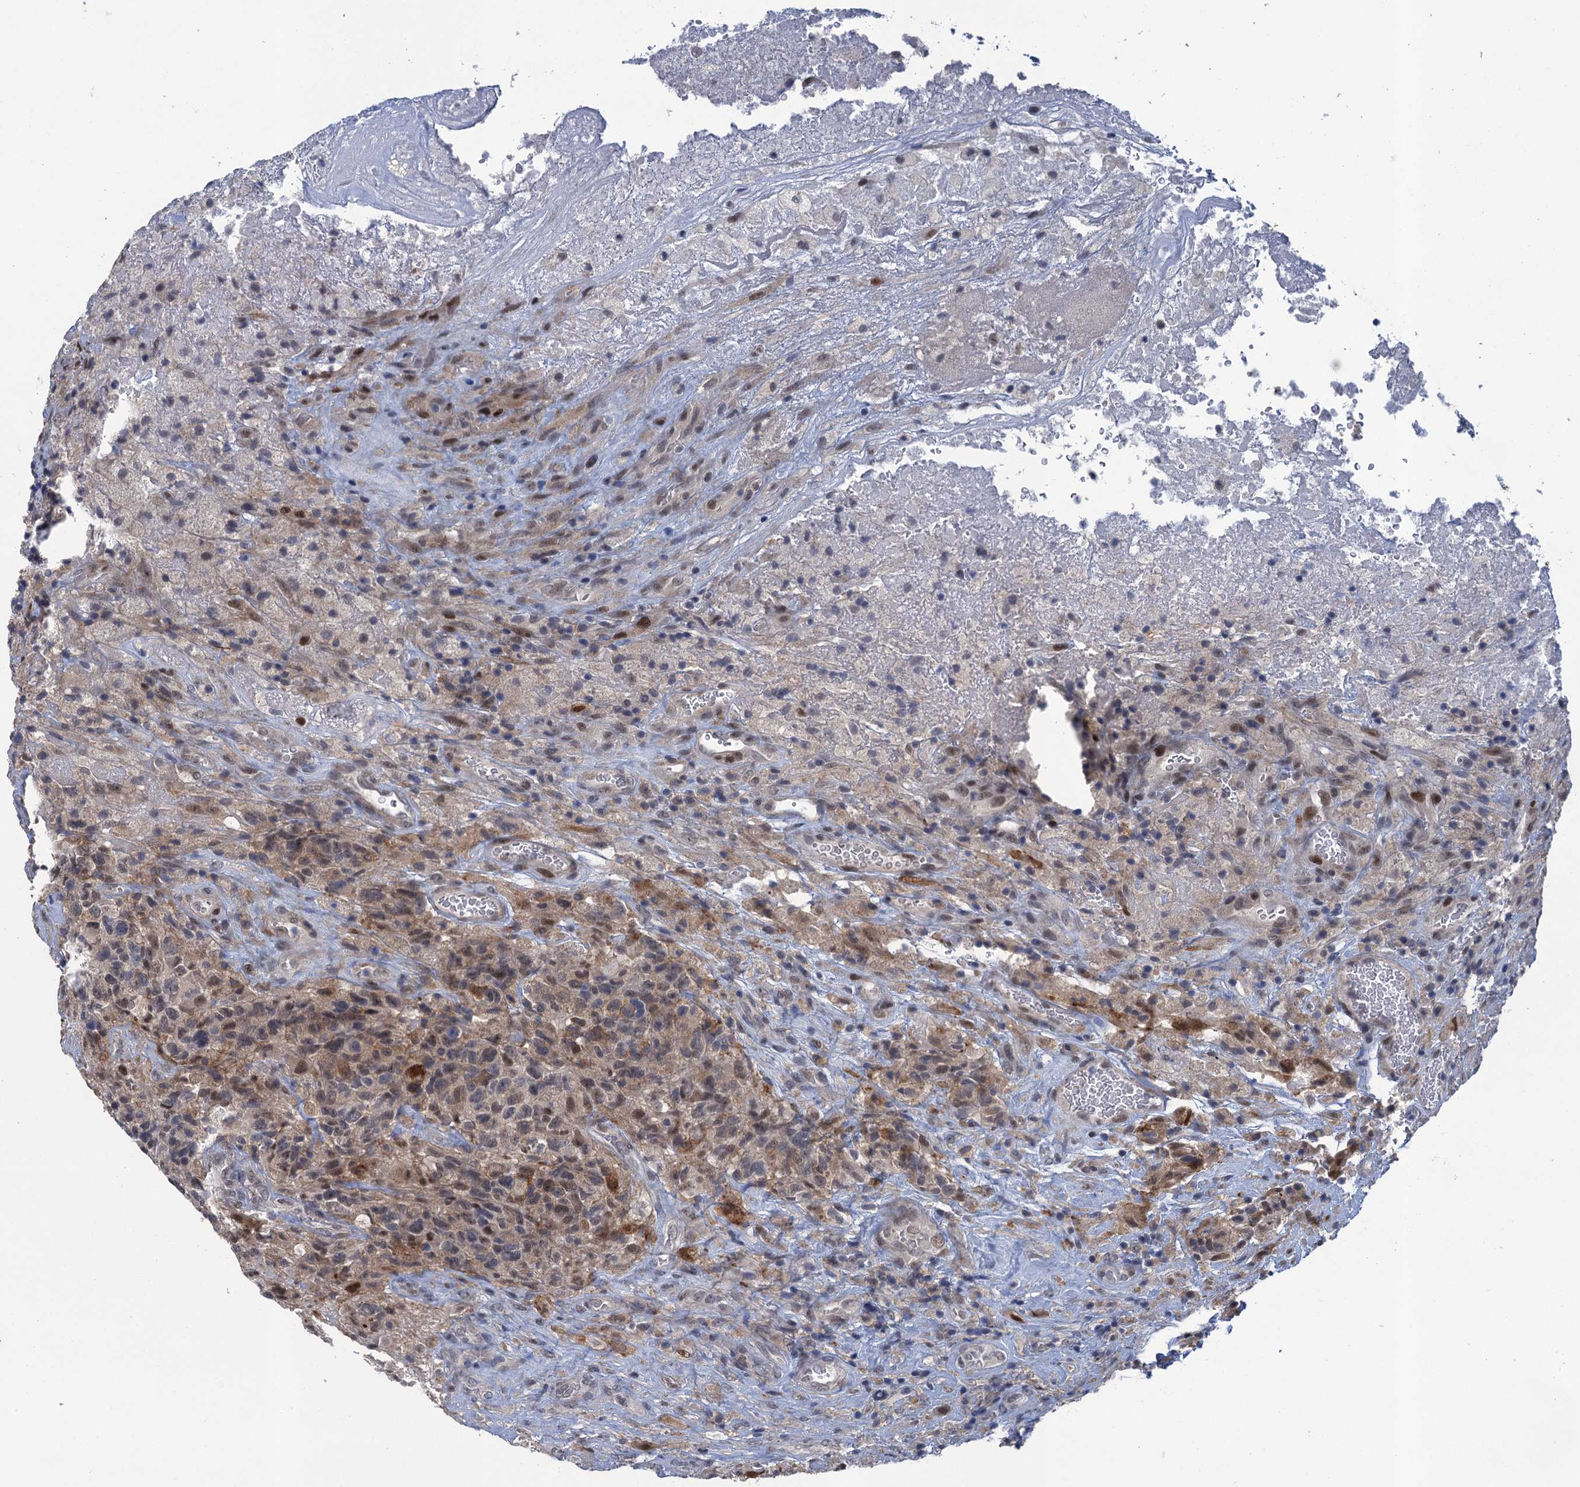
{"staining": {"intensity": "weak", "quantity": "<25%", "location": "cytoplasmic/membranous"}, "tissue": "glioma", "cell_type": "Tumor cells", "image_type": "cancer", "snomed": [{"axis": "morphology", "description": "Glioma, malignant, High grade"}, {"axis": "topography", "description": "Brain"}], "caption": "High power microscopy photomicrograph of an immunohistochemistry (IHC) image of malignant high-grade glioma, revealing no significant staining in tumor cells.", "gene": "MRFAP1", "patient": {"sex": "male", "age": 69}}